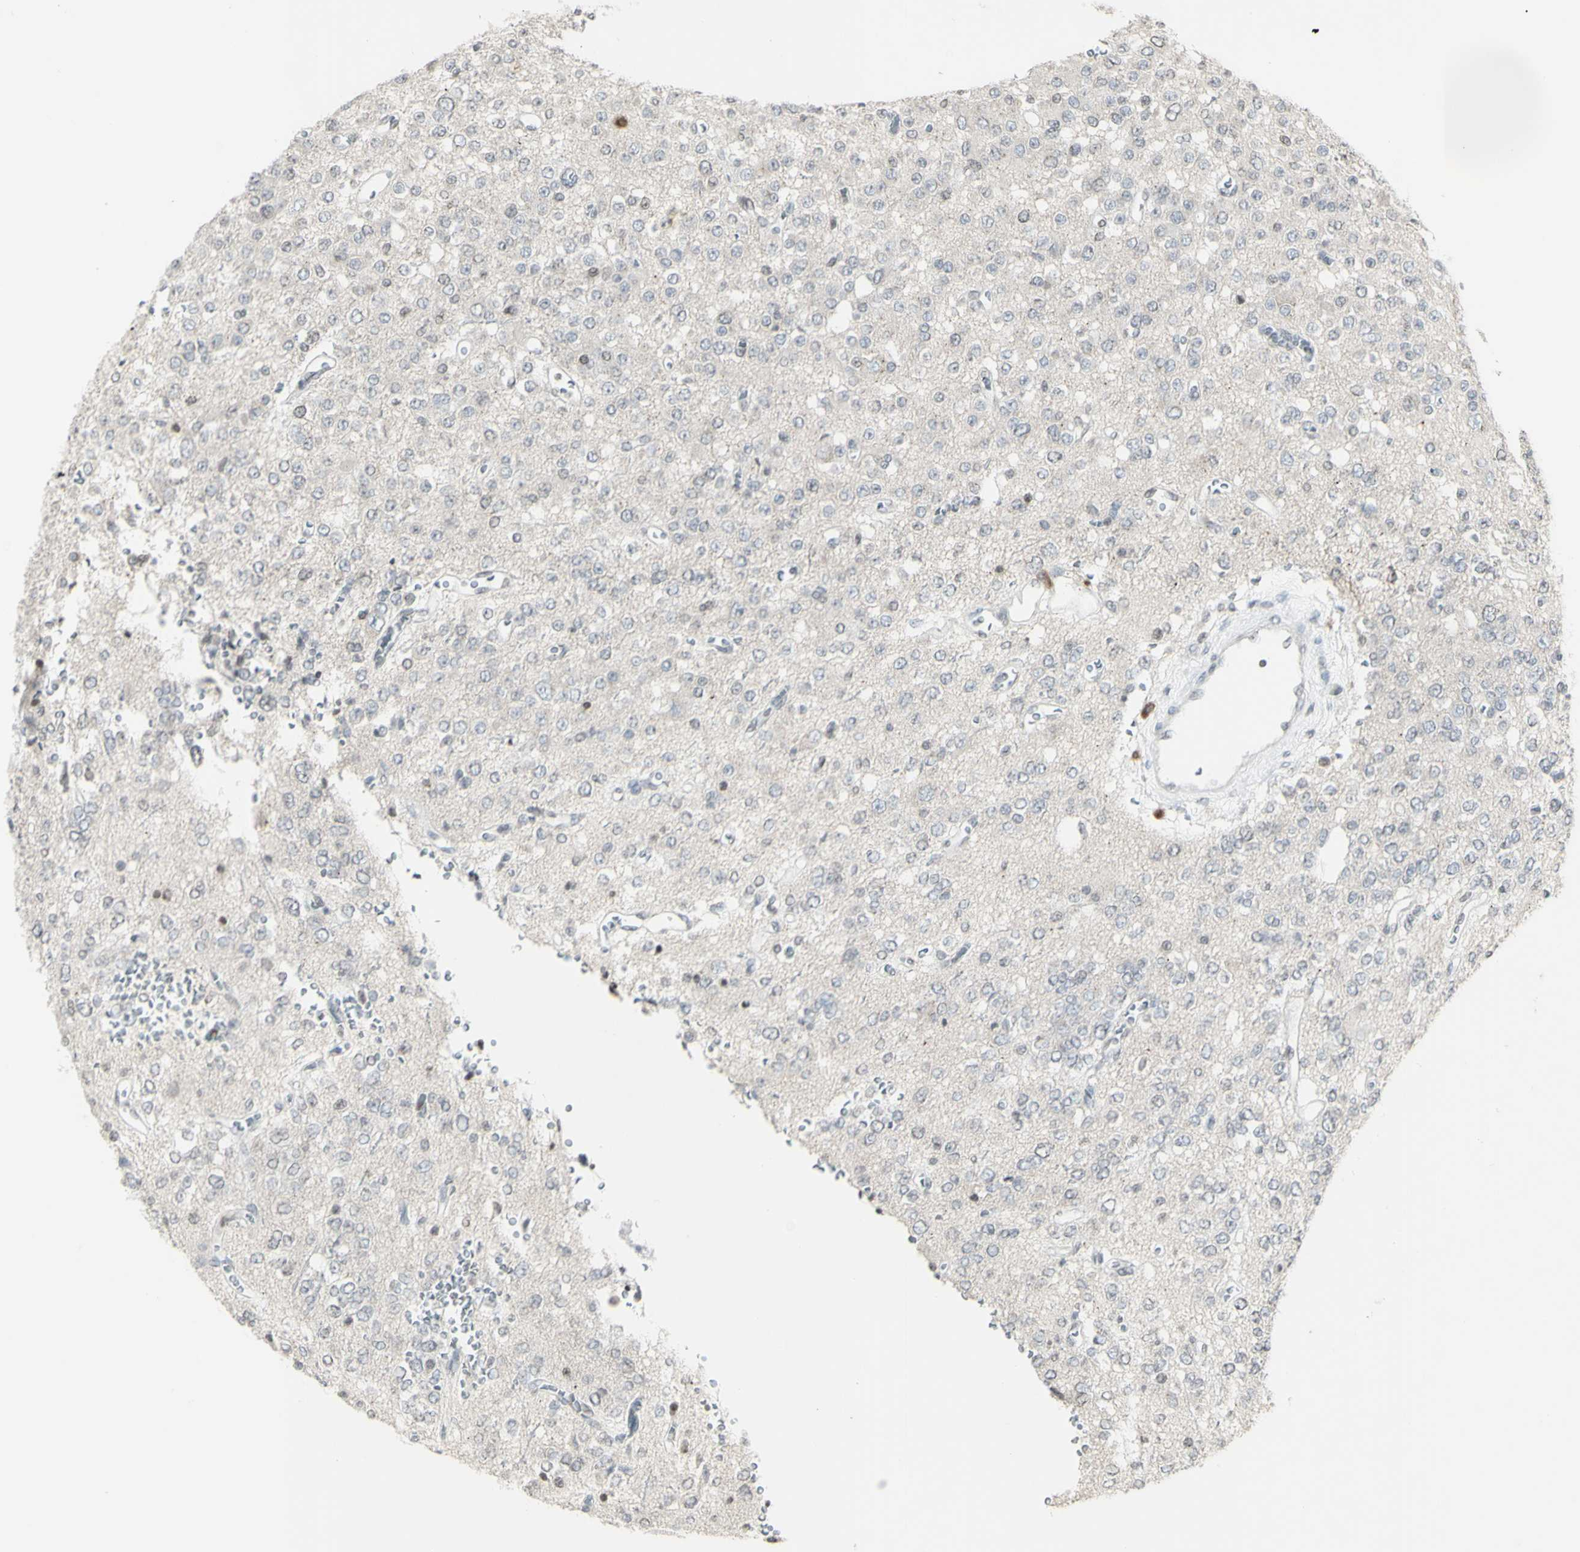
{"staining": {"intensity": "negative", "quantity": "none", "location": "none"}, "tissue": "glioma", "cell_type": "Tumor cells", "image_type": "cancer", "snomed": [{"axis": "morphology", "description": "Glioma, malignant, Low grade"}, {"axis": "topography", "description": "Brain"}], "caption": "Immunohistochemistry histopathology image of neoplastic tissue: human malignant glioma (low-grade) stained with DAB reveals no significant protein positivity in tumor cells.", "gene": "MUC5AC", "patient": {"sex": "male", "age": 38}}